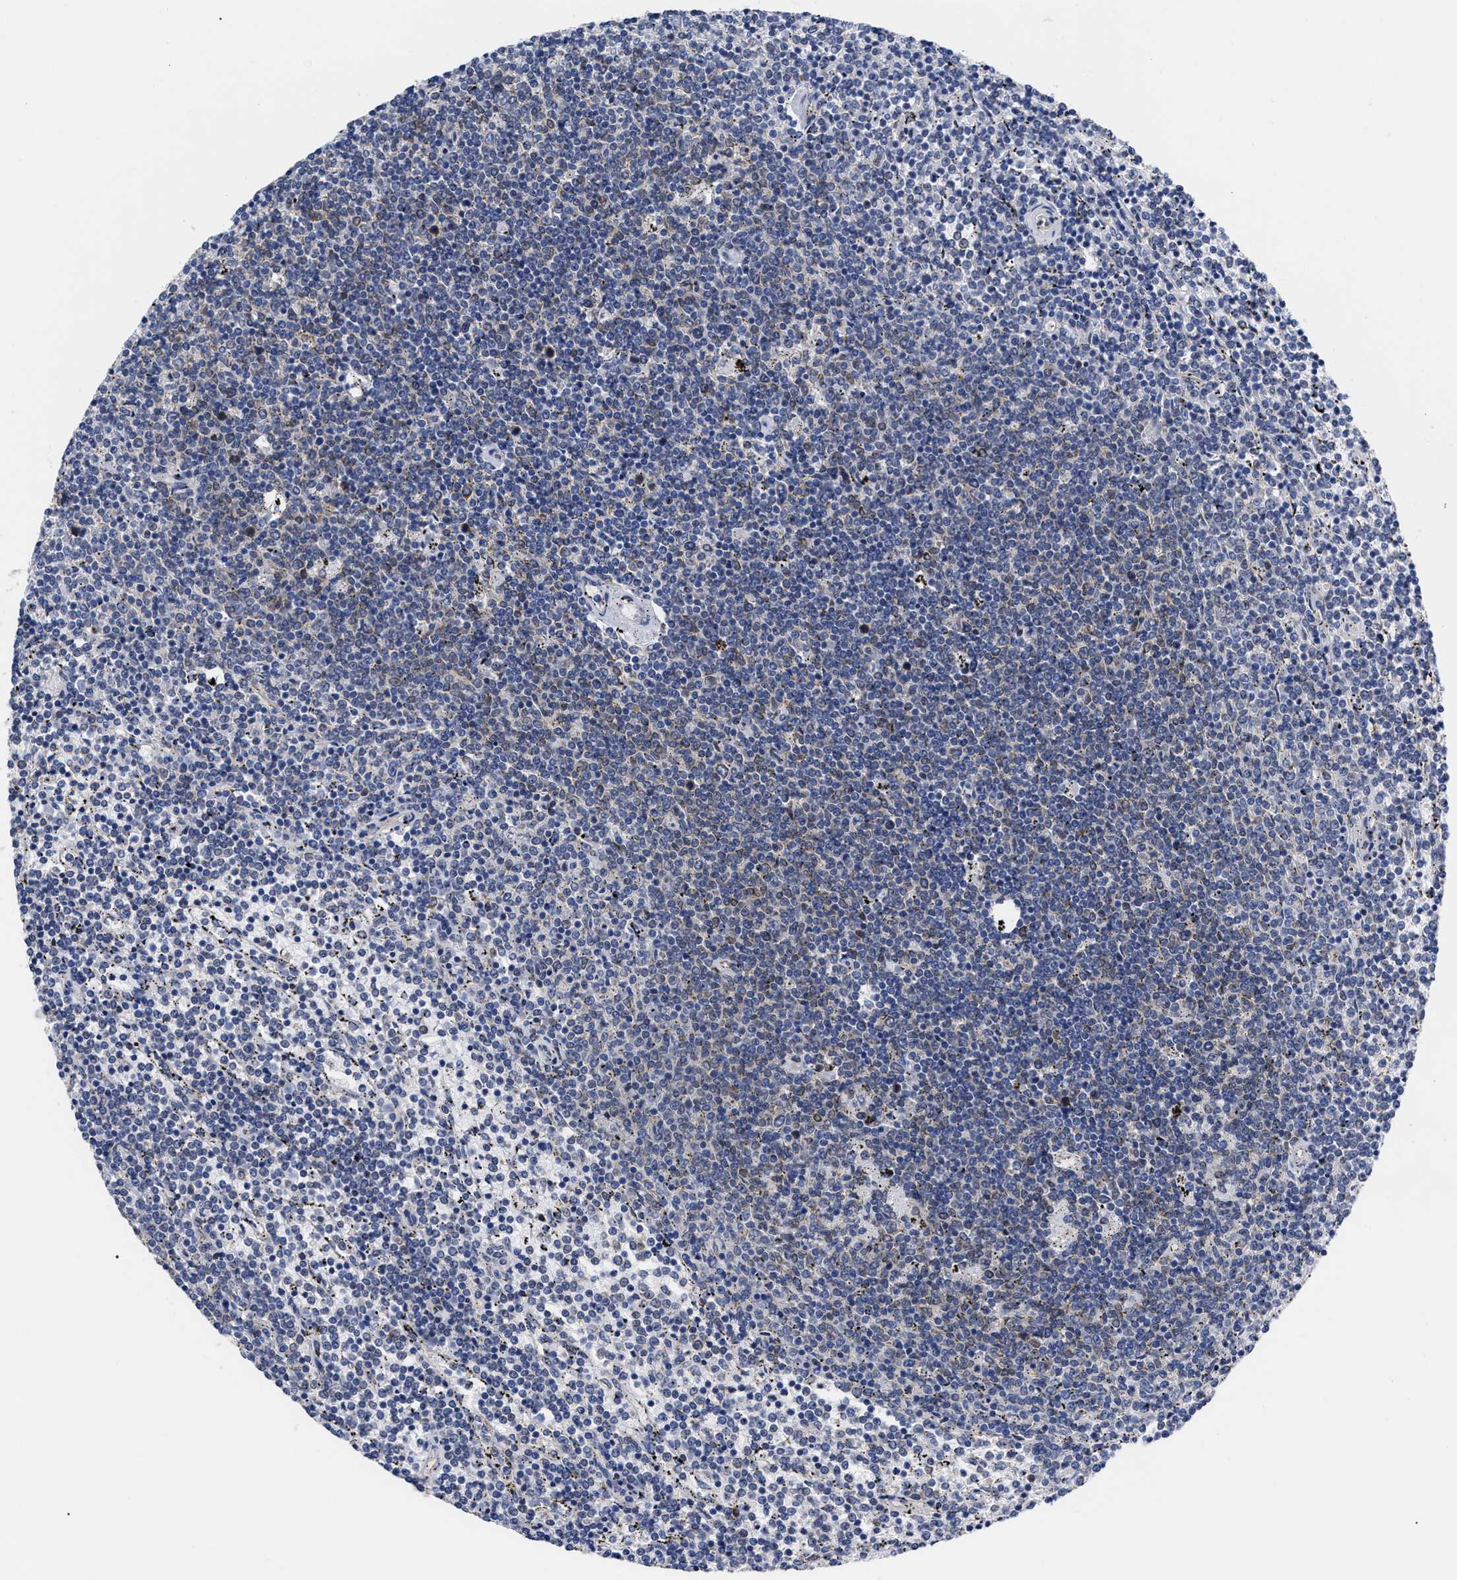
{"staining": {"intensity": "weak", "quantity": "<25%", "location": "nuclear"}, "tissue": "lymphoma", "cell_type": "Tumor cells", "image_type": "cancer", "snomed": [{"axis": "morphology", "description": "Malignant lymphoma, non-Hodgkin's type, Low grade"}, {"axis": "topography", "description": "Spleen"}], "caption": "This is an immunohistochemistry (IHC) histopathology image of lymphoma. There is no staining in tumor cells.", "gene": "IRAG2", "patient": {"sex": "female", "age": 50}}